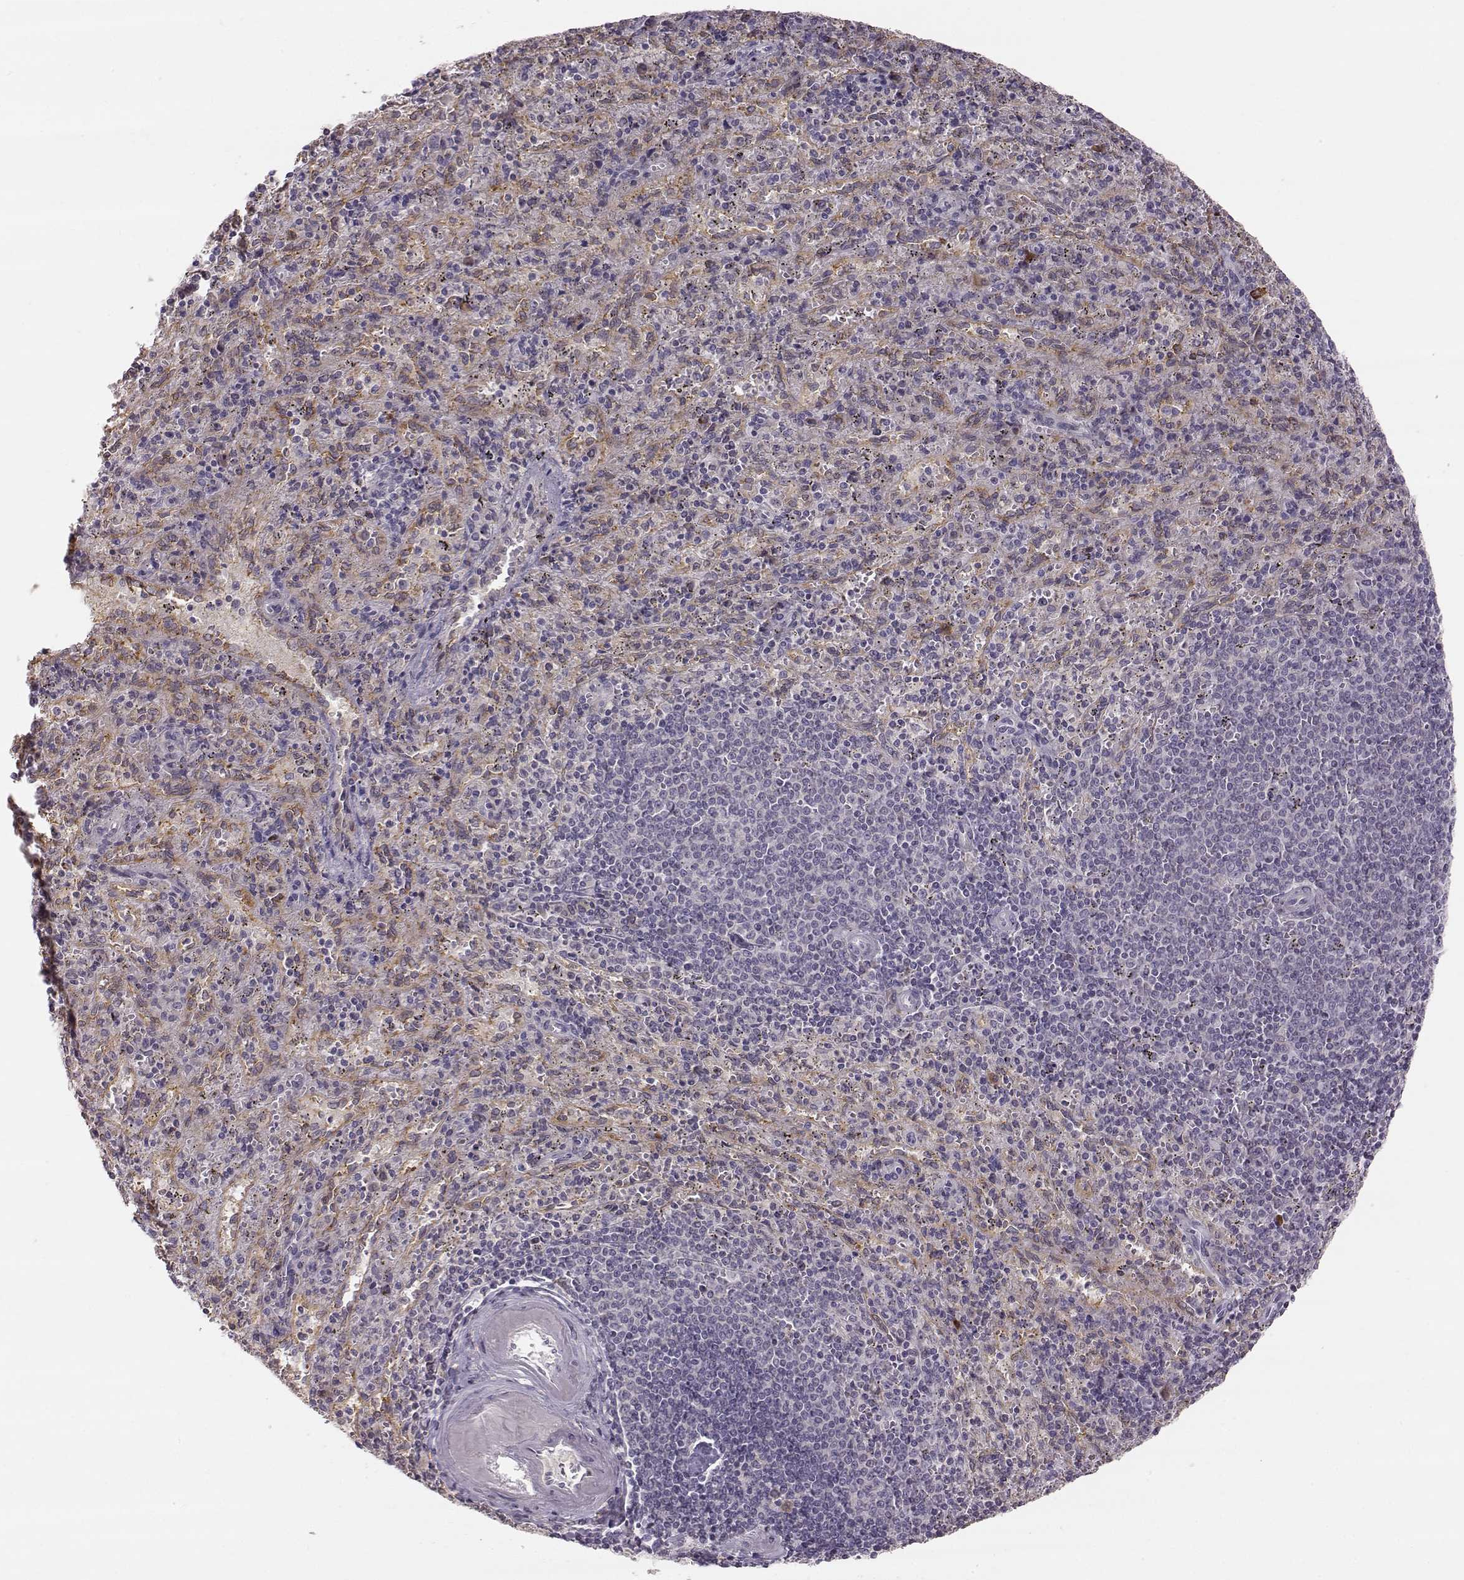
{"staining": {"intensity": "negative", "quantity": "none", "location": "none"}, "tissue": "spleen", "cell_type": "Cells in red pulp", "image_type": "normal", "snomed": [{"axis": "morphology", "description": "Normal tissue, NOS"}, {"axis": "topography", "description": "Spleen"}], "caption": "An immunohistochemistry (IHC) histopathology image of benign spleen is shown. There is no staining in cells in red pulp of spleen. (IHC, brightfield microscopy, high magnification).", "gene": "ACSL6", "patient": {"sex": "male", "age": 57}}